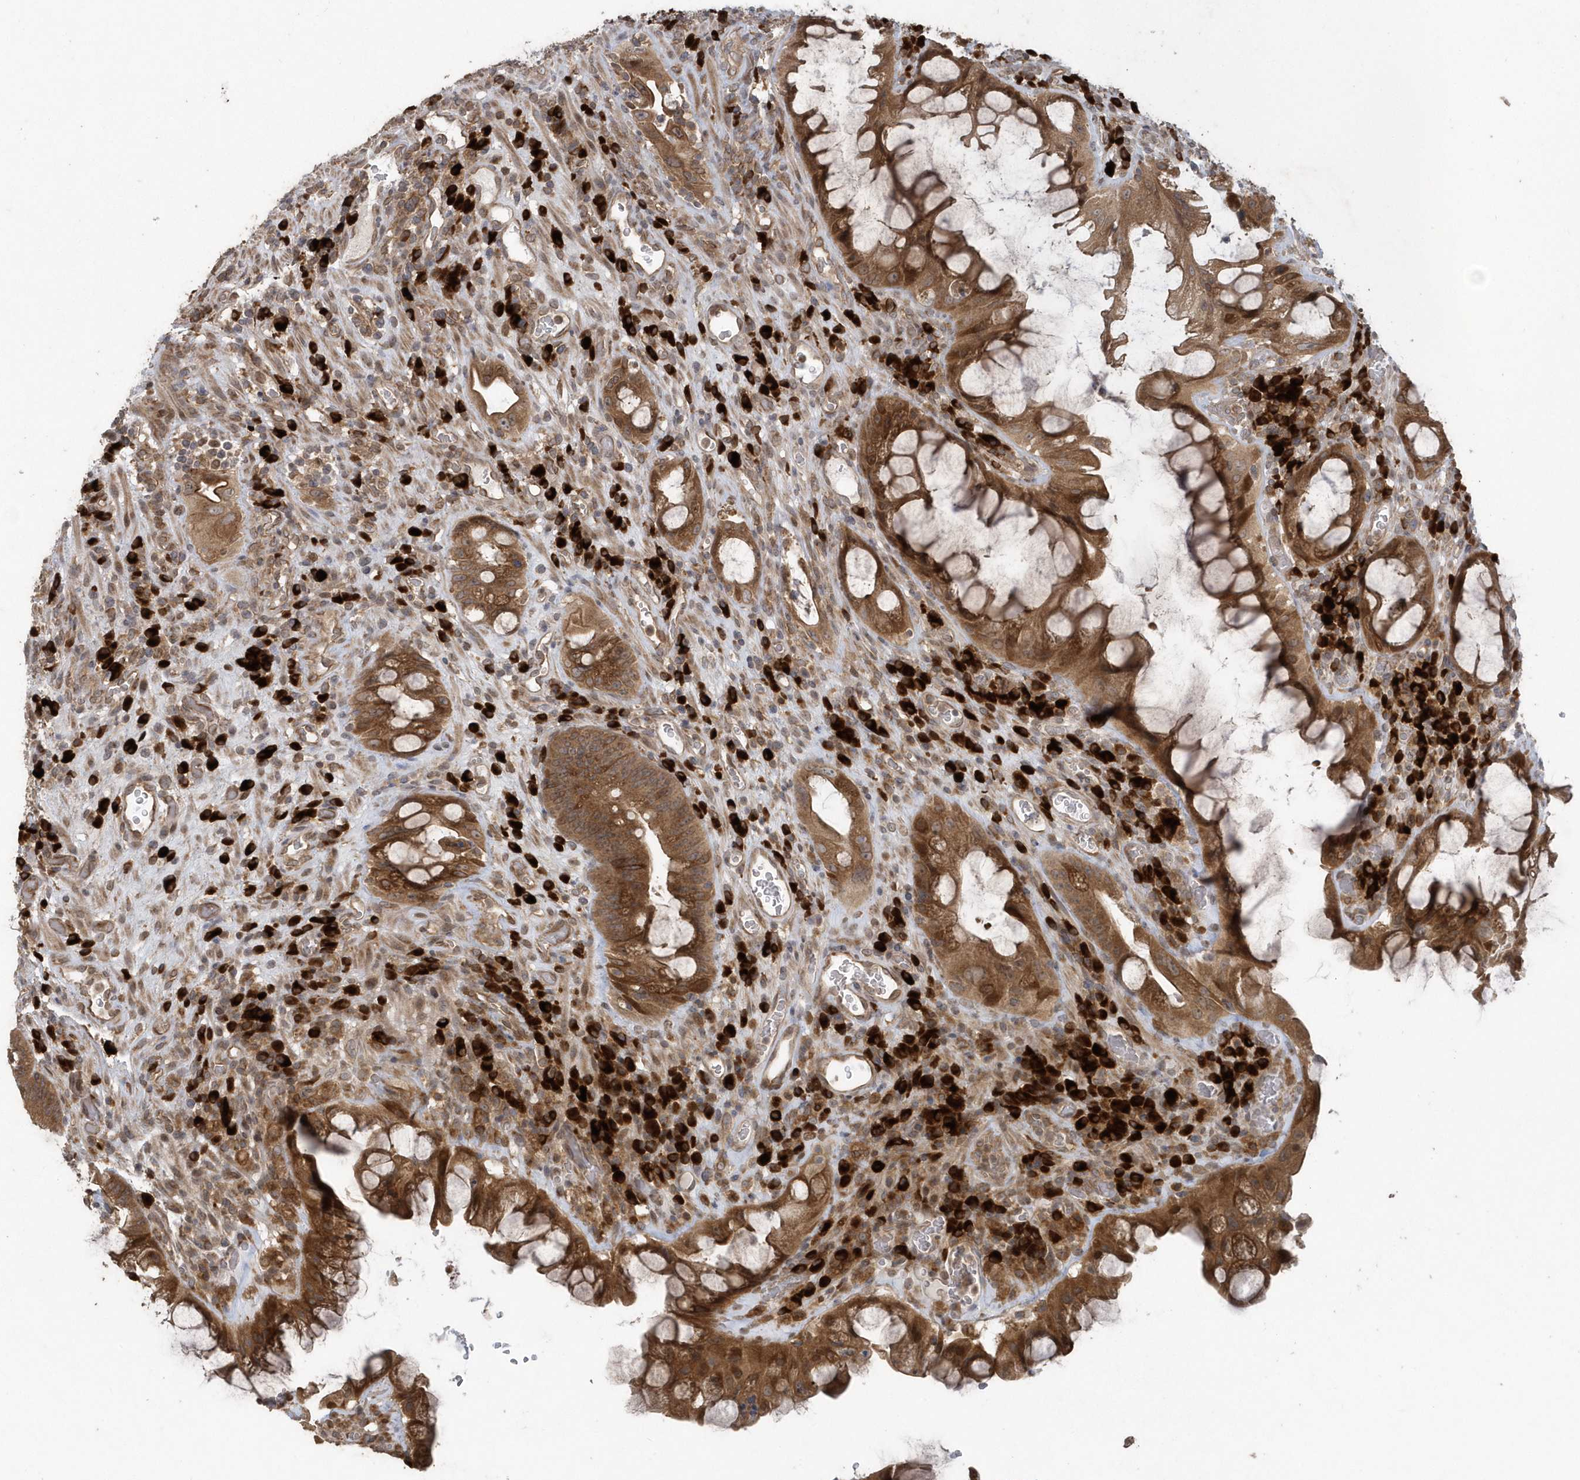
{"staining": {"intensity": "moderate", "quantity": ">75%", "location": "cytoplasmic/membranous,nuclear"}, "tissue": "colorectal cancer", "cell_type": "Tumor cells", "image_type": "cancer", "snomed": [{"axis": "morphology", "description": "Adenocarcinoma, NOS"}, {"axis": "topography", "description": "Rectum"}], "caption": "Immunohistochemistry of colorectal cancer shows medium levels of moderate cytoplasmic/membranous and nuclear expression in about >75% of tumor cells.", "gene": "HERPUD1", "patient": {"sex": "male", "age": 59}}